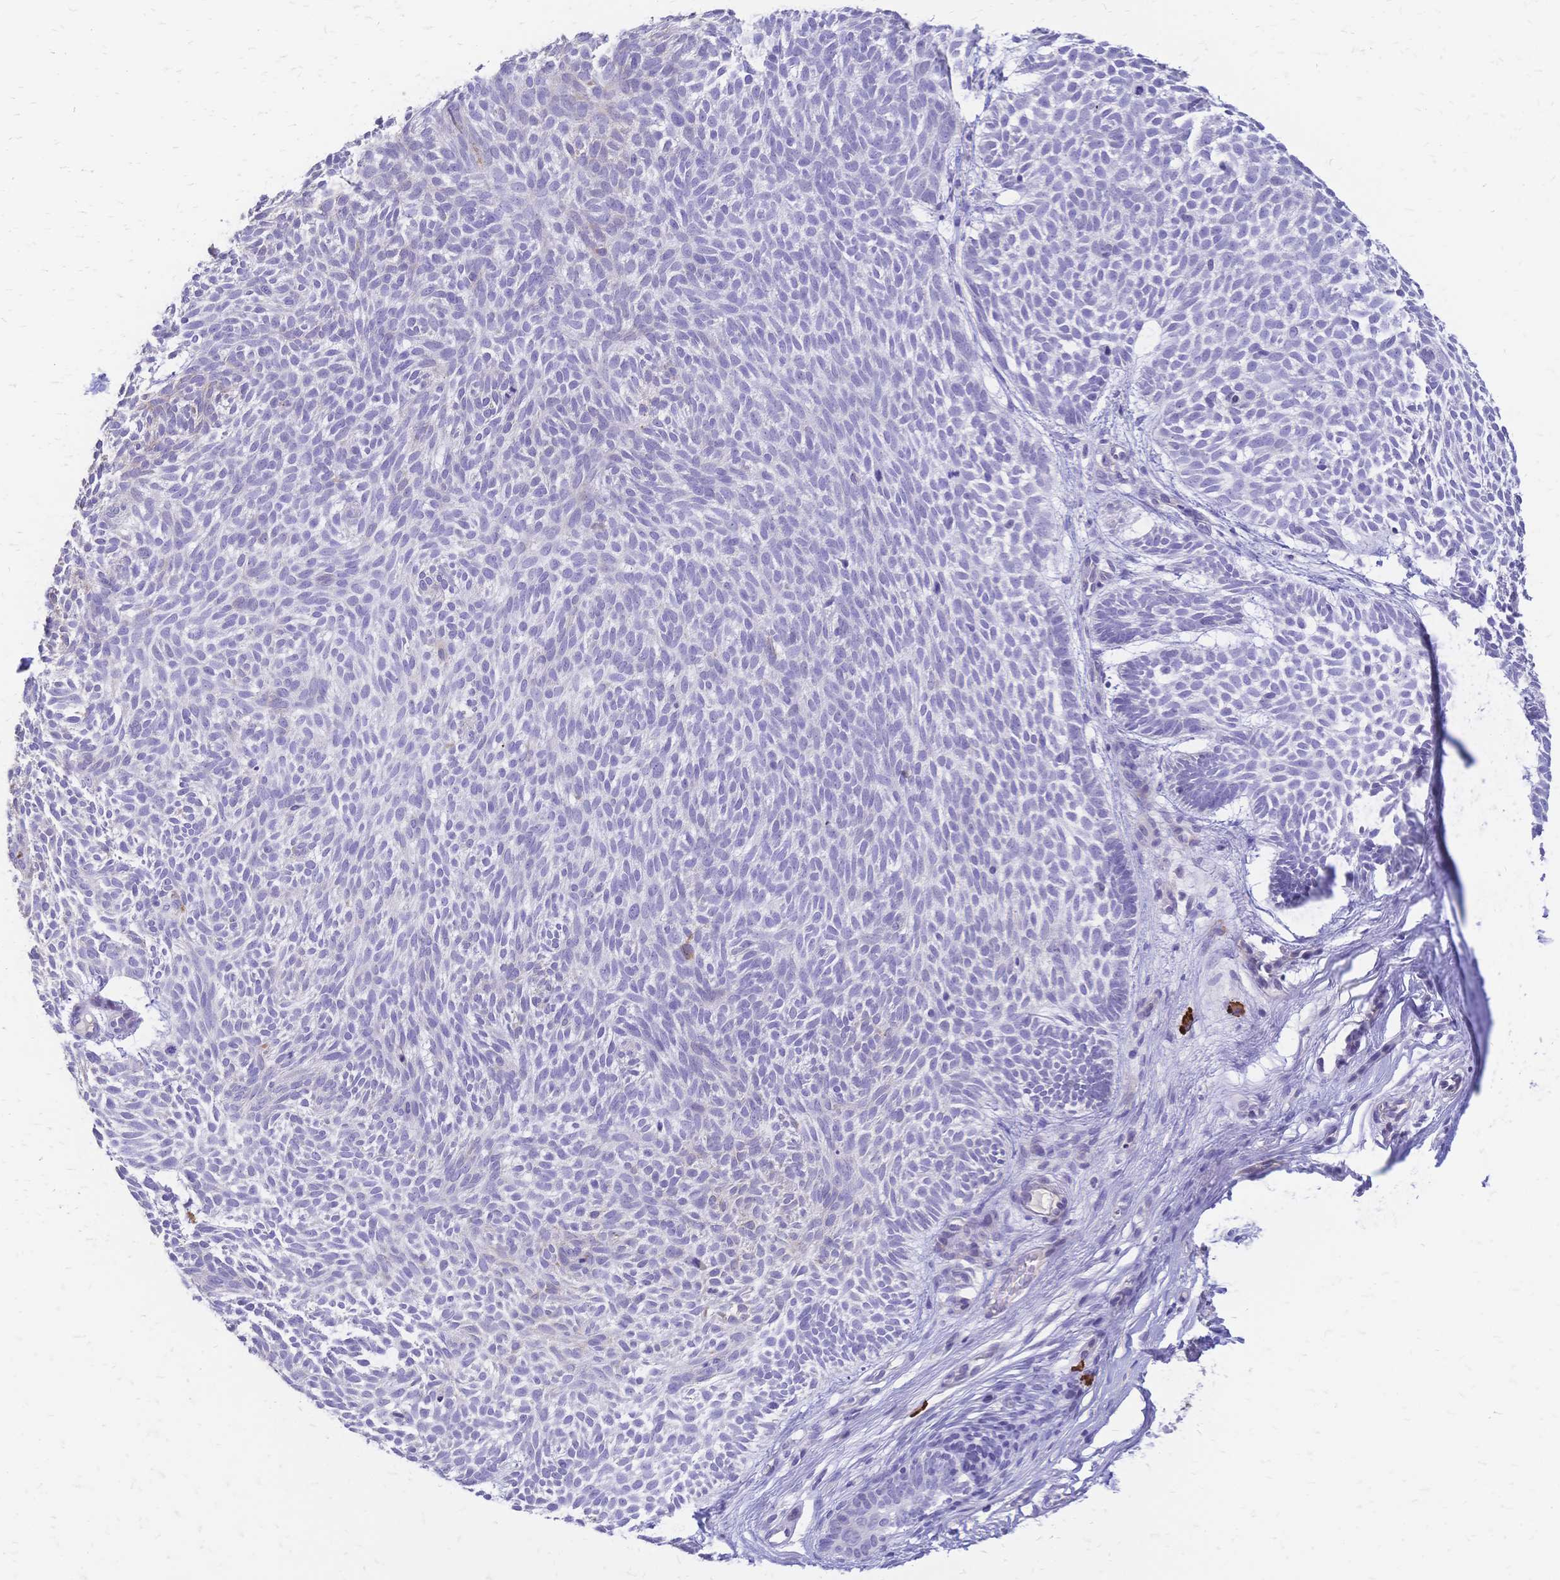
{"staining": {"intensity": "negative", "quantity": "none", "location": "none"}, "tissue": "skin cancer", "cell_type": "Tumor cells", "image_type": "cancer", "snomed": [{"axis": "morphology", "description": "Basal cell carcinoma"}, {"axis": "topography", "description": "Skin"}], "caption": "High power microscopy histopathology image of an immunohistochemistry image of skin cancer (basal cell carcinoma), revealing no significant expression in tumor cells.", "gene": "IL2RA", "patient": {"sex": "male", "age": 89}}